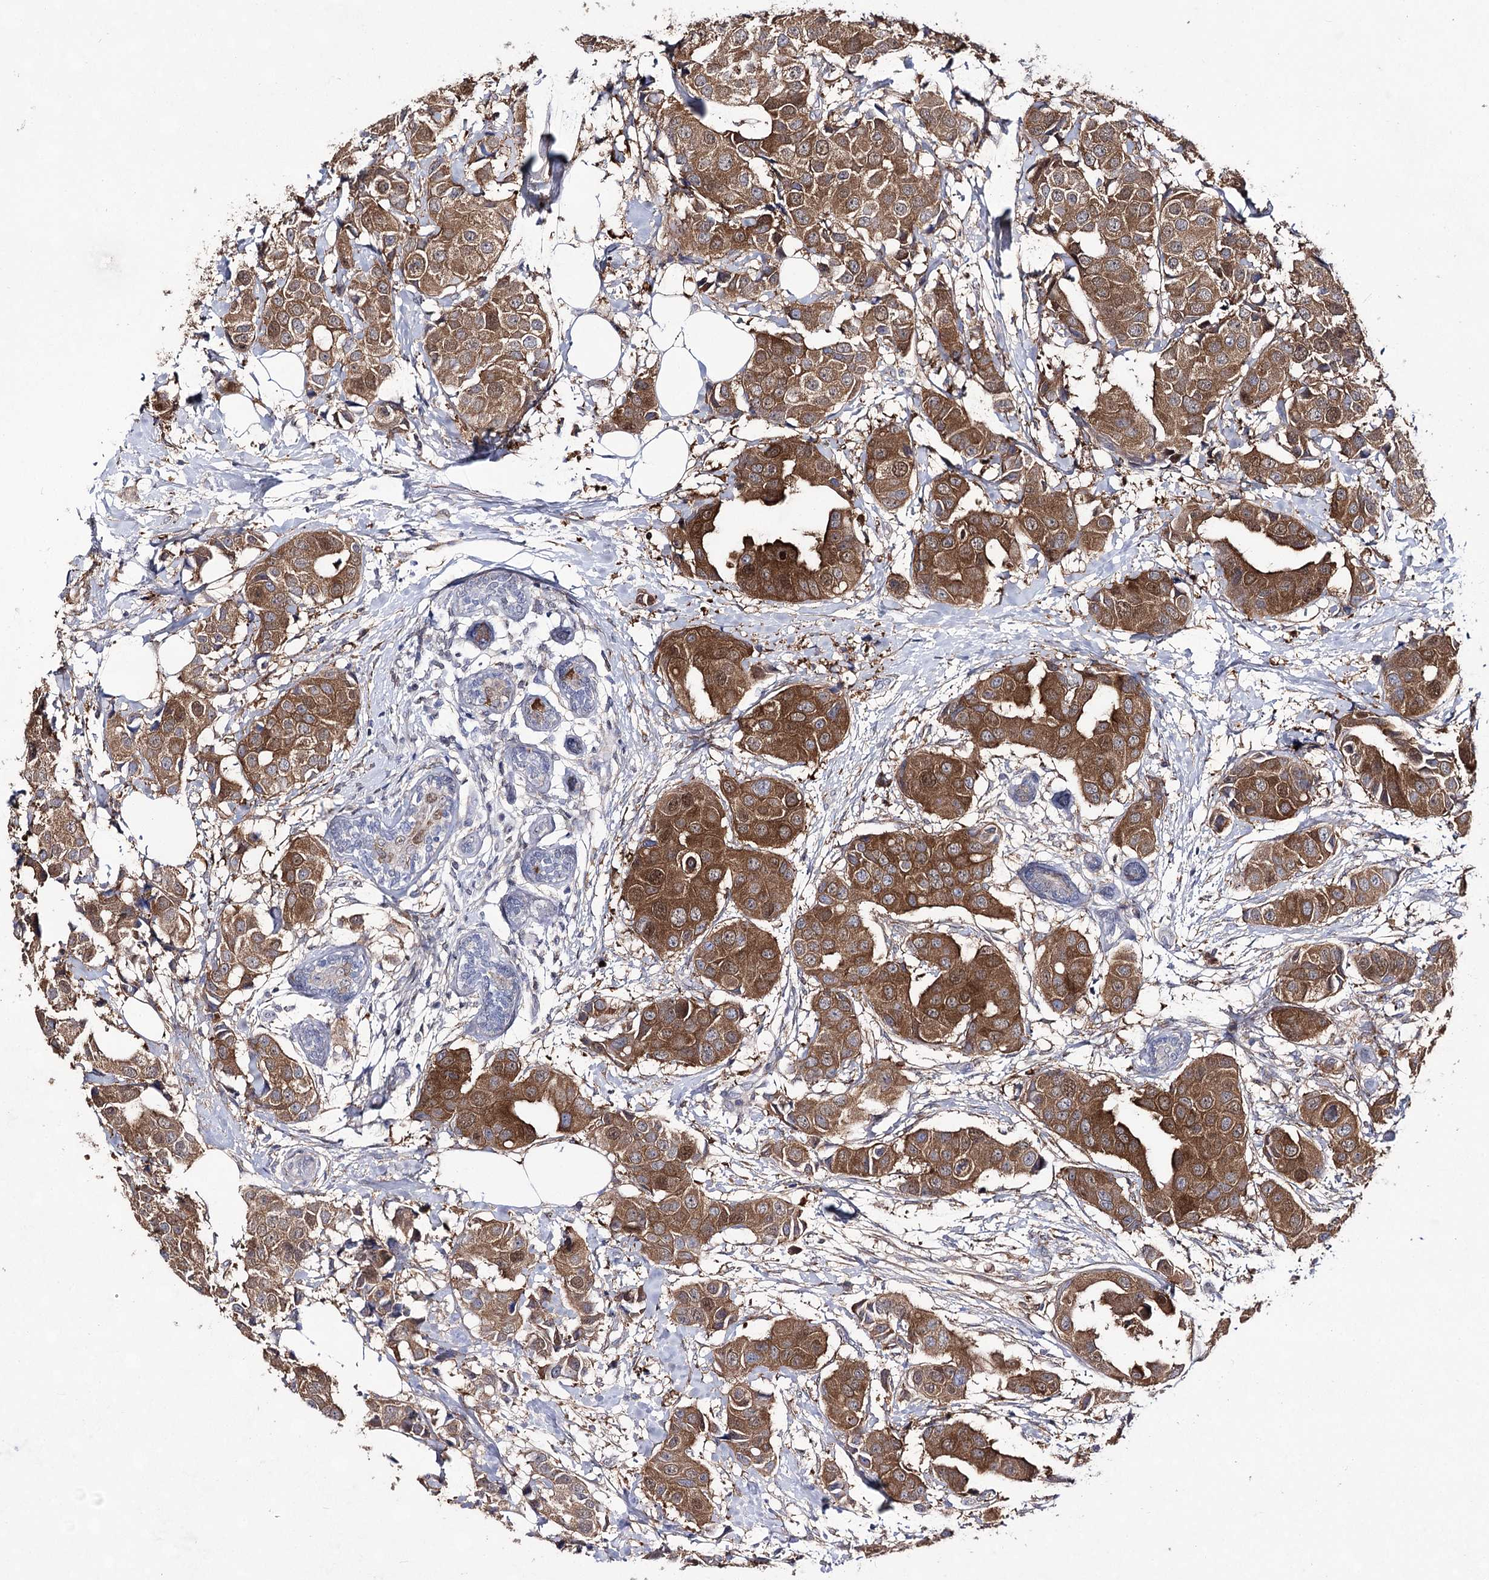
{"staining": {"intensity": "strong", "quantity": ">75%", "location": "cytoplasmic/membranous"}, "tissue": "breast cancer", "cell_type": "Tumor cells", "image_type": "cancer", "snomed": [{"axis": "morphology", "description": "Normal tissue, NOS"}, {"axis": "morphology", "description": "Duct carcinoma"}, {"axis": "topography", "description": "Breast"}], "caption": "Breast cancer tissue displays strong cytoplasmic/membranous staining in approximately >75% of tumor cells (Stains: DAB (3,3'-diaminobenzidine) in brown, nuclei in blue, Microscopy: brightfield microscopy at high magnification).", "gene": "UGDH", "patient": {"sex": "female", "age": 39}}